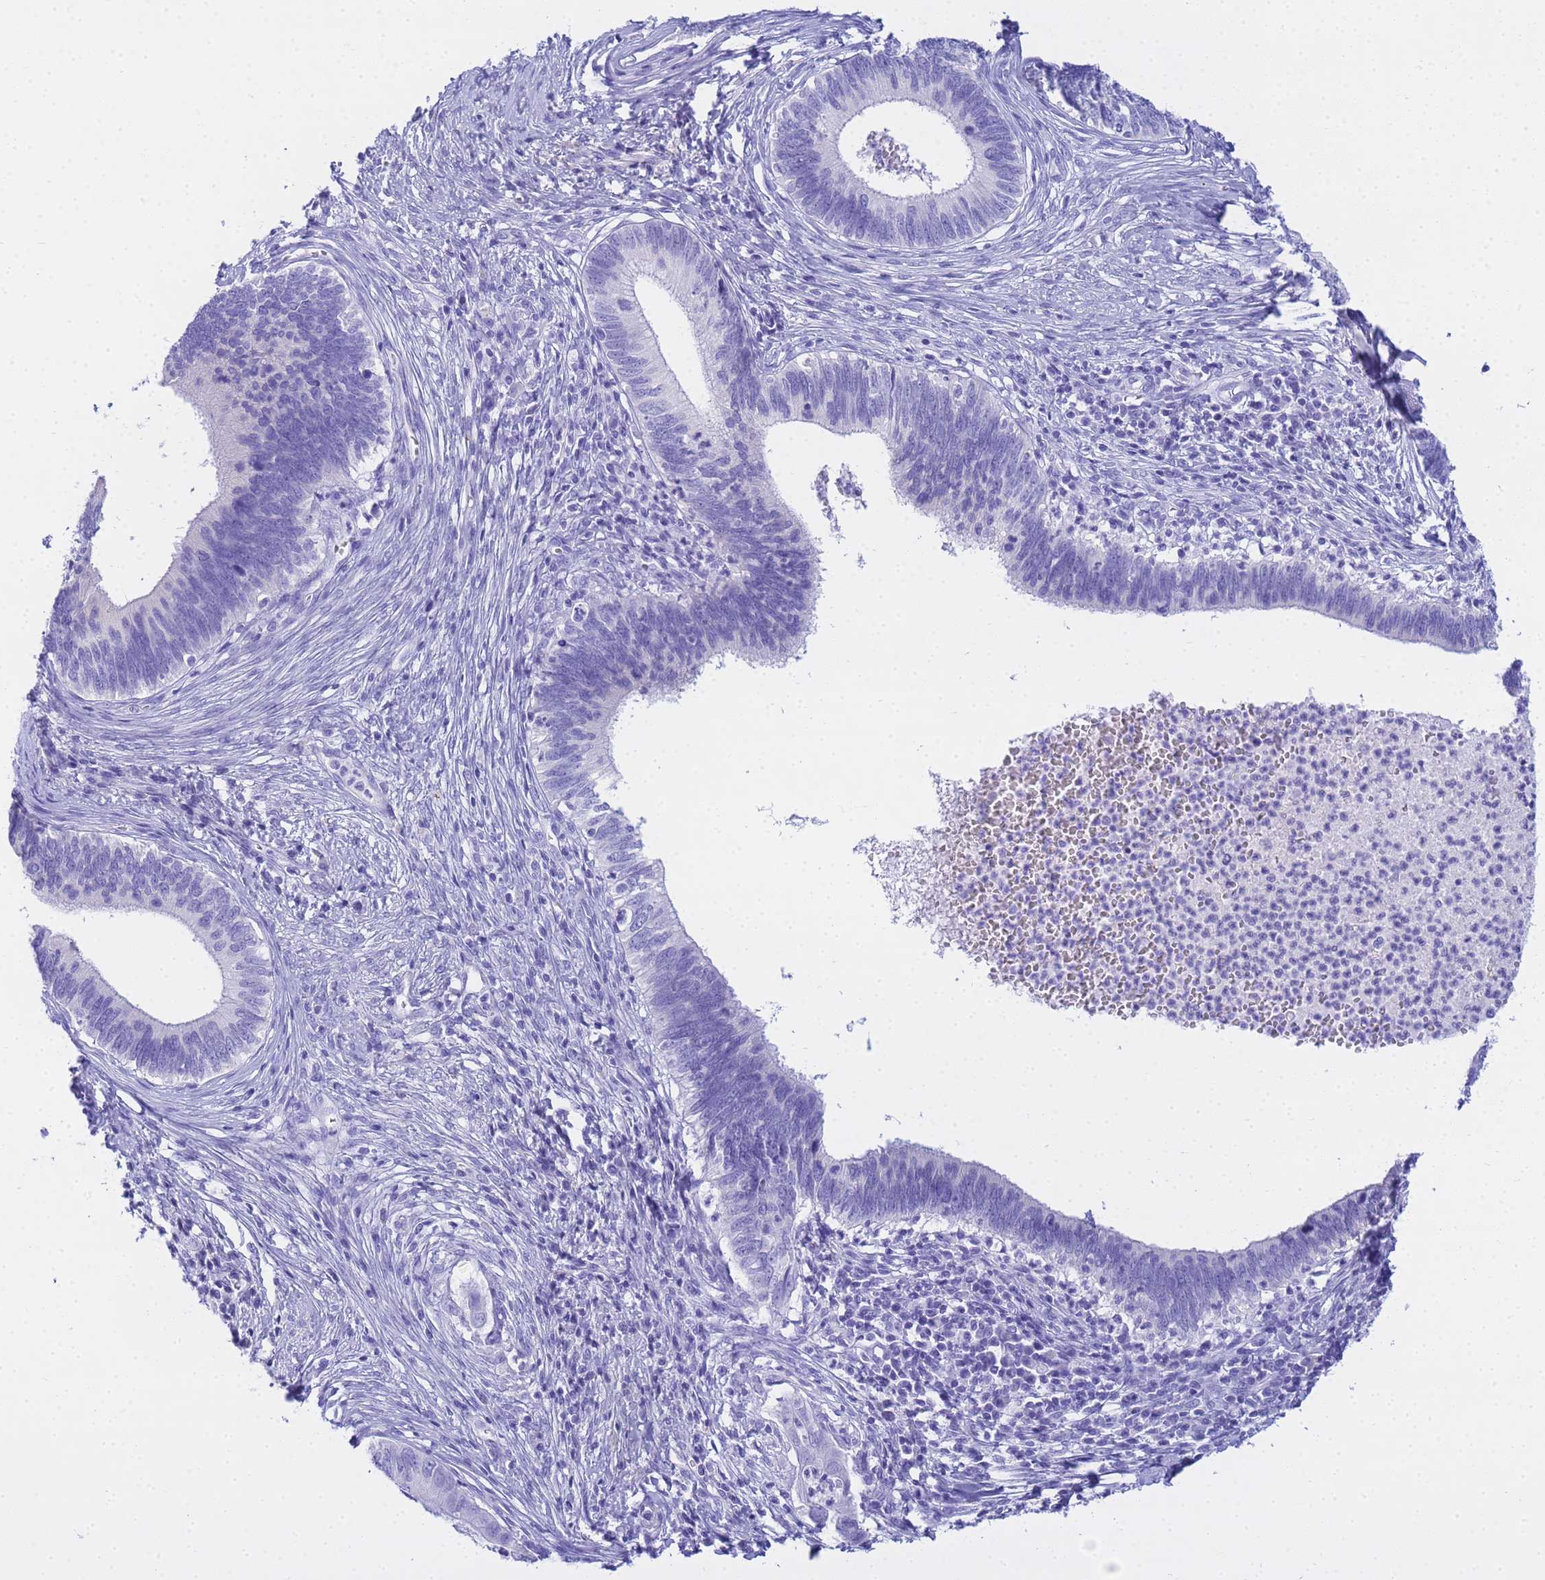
{"staining": {"intensity": "negative", "quantity": "none", "location": "none"}, "tissue": "cervical cancer", "cell_type": "Tumor cells", "image_type": "cancer", "snomed": [{"axis": "morphology", "description": "Adenocarcinoma, NOS"}, {"axis": "topography", "description": "Cervix"}], "caption": "Immunohistochemical staining of human adenocarcinoma (cervical) shows no significant positivity in tumor cells. Brightfield microscopy of immunohistochemistry (IHC) stained with DAB (brown) and hematoxylin (blue), captured at high magnification.", "gene": "AQP12A", "patient": {"sex": "female", "age": 42}}